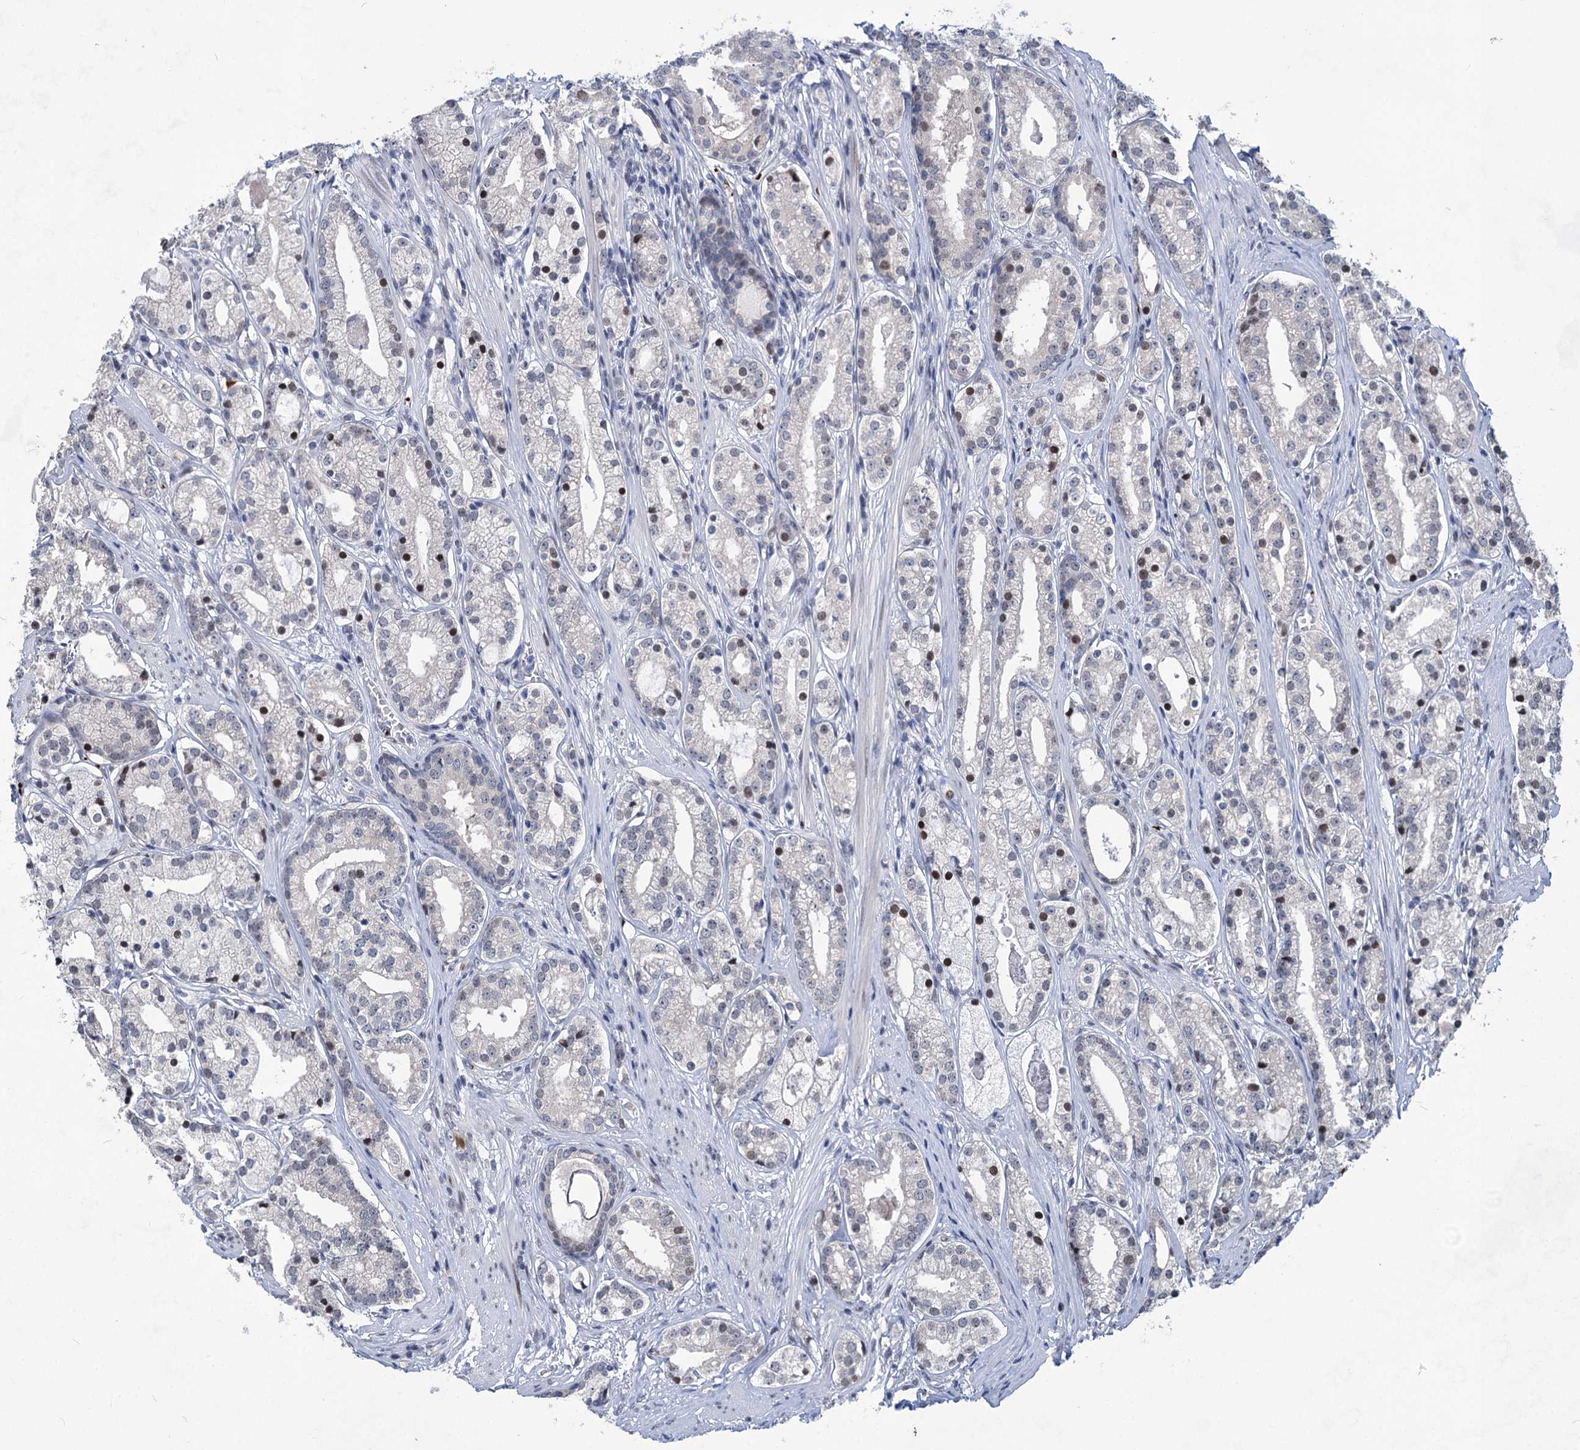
{"staining": {"intensity": "negative", "quantity": "none", "location": "none"}, "tissue": "prostate cancer", "cell_type": "Tumor cells", "image_type": "cancer", "snomed": [{"axis": "morphology", "description": "Adenocarcinoma, High grade"}, {"axis": "topography", "description": "Prostate"}], "caption": "Prostate adenocarcinoma (high-grade) was stained to show a protein in brown. There is no significant staining in tumor cells. Brightfield microscopy of immunohistochemistry (IHC) stained with DAB (3,3'-diaminobenzidine) (brown) and hematoxylin (blue), captured at high magnification.", "gene": "MON2", "patient": {"sex": "male", "age": 69}}